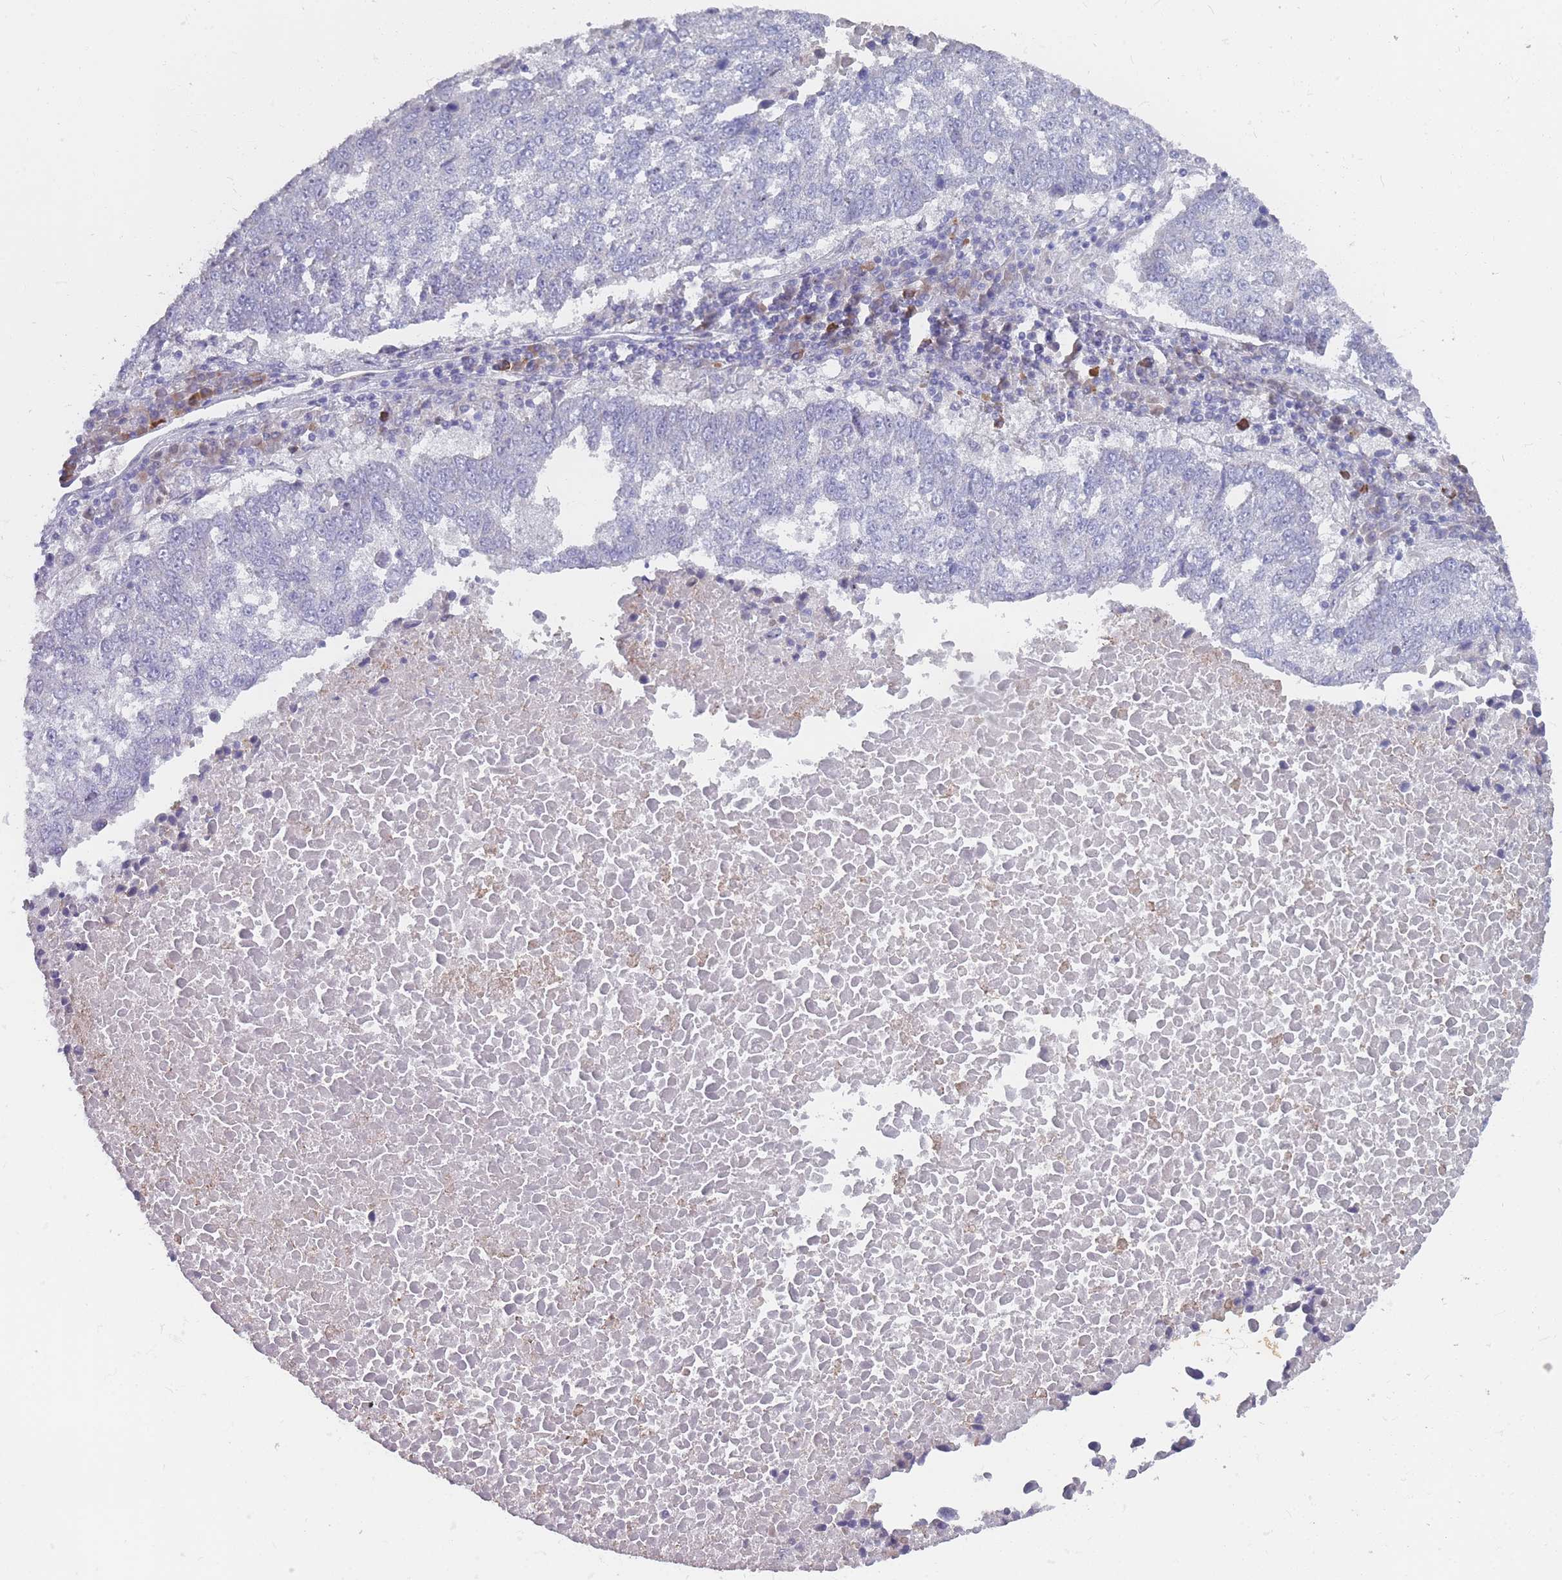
{"staining": {"intensity": "negative", "quantity": "none", "location": "none"}, "tissue": "lung cancer", "cell_type": "Tumor cells", "image_type": "cancer", "snomed": [{"axis": "morphology", "description": "Squamous cell carcinoma, NOS"}, {"axis": "topography", "description": "Lung"}], "caption": "Tumor cells are negative for protein expression in human squamous cell carcinoma (lung). (DAB immunohistochemistry (IHC) visualized using brightfield microscopy, high magnification).", "gene": "ST8SIA5", "patient": {"sex": "male", "age": 73}}